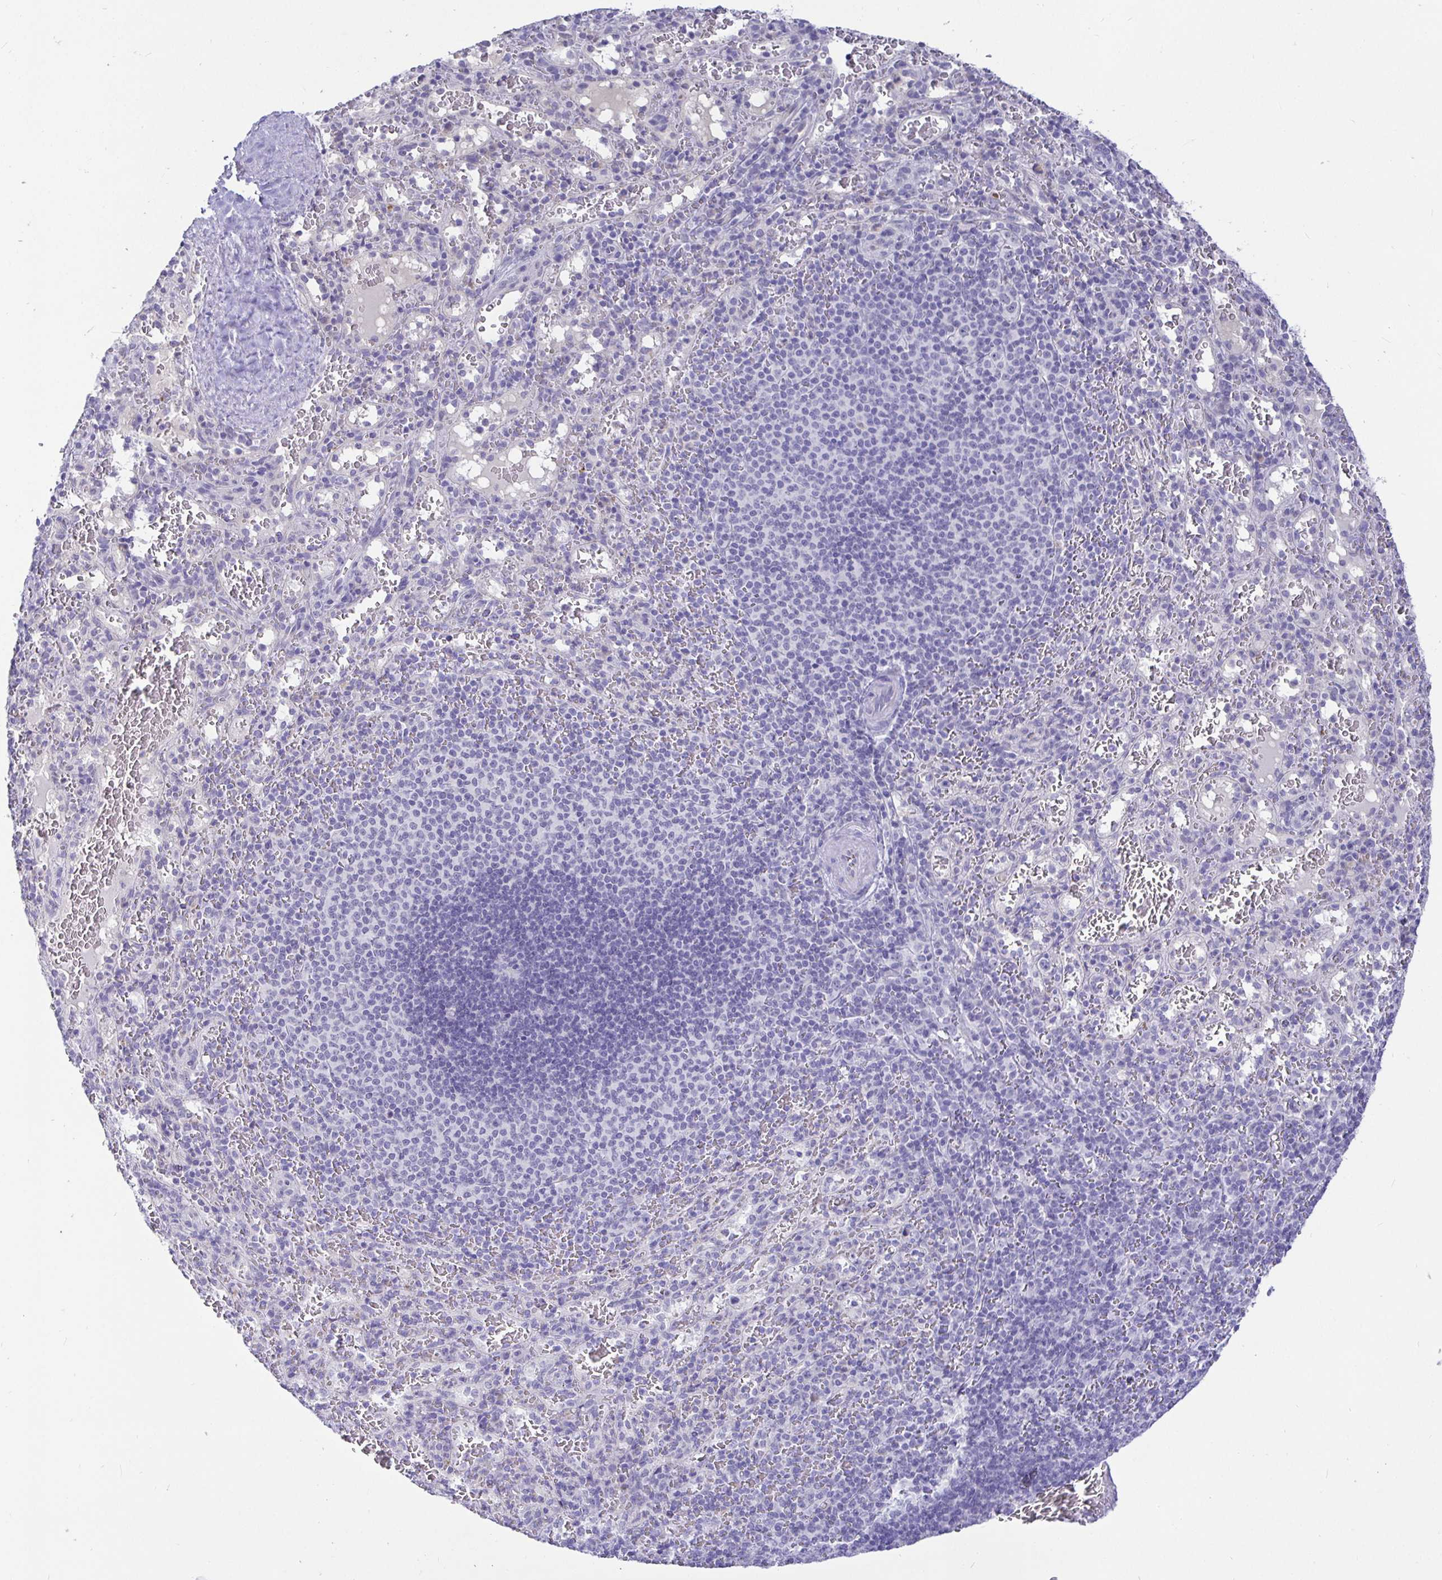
{"staining": {"intensity": "negative", "quantity": "none", "location": "none"}, "tissue": "spleen", "cell_type": "Cells in red pulp", "image_type": "normal", "snomed": [{"axis": "morphology", "description": "Normal tissue, NOS"}, {"axis": "topography", "description": "Spleen"}], "caption": "Spleen stained for a protein using immunohistochemistry (IHC) exhibits no expression cells in red pulp.", "gene": "EZHIP", "patient": {"sex": "male", "age": 57}}